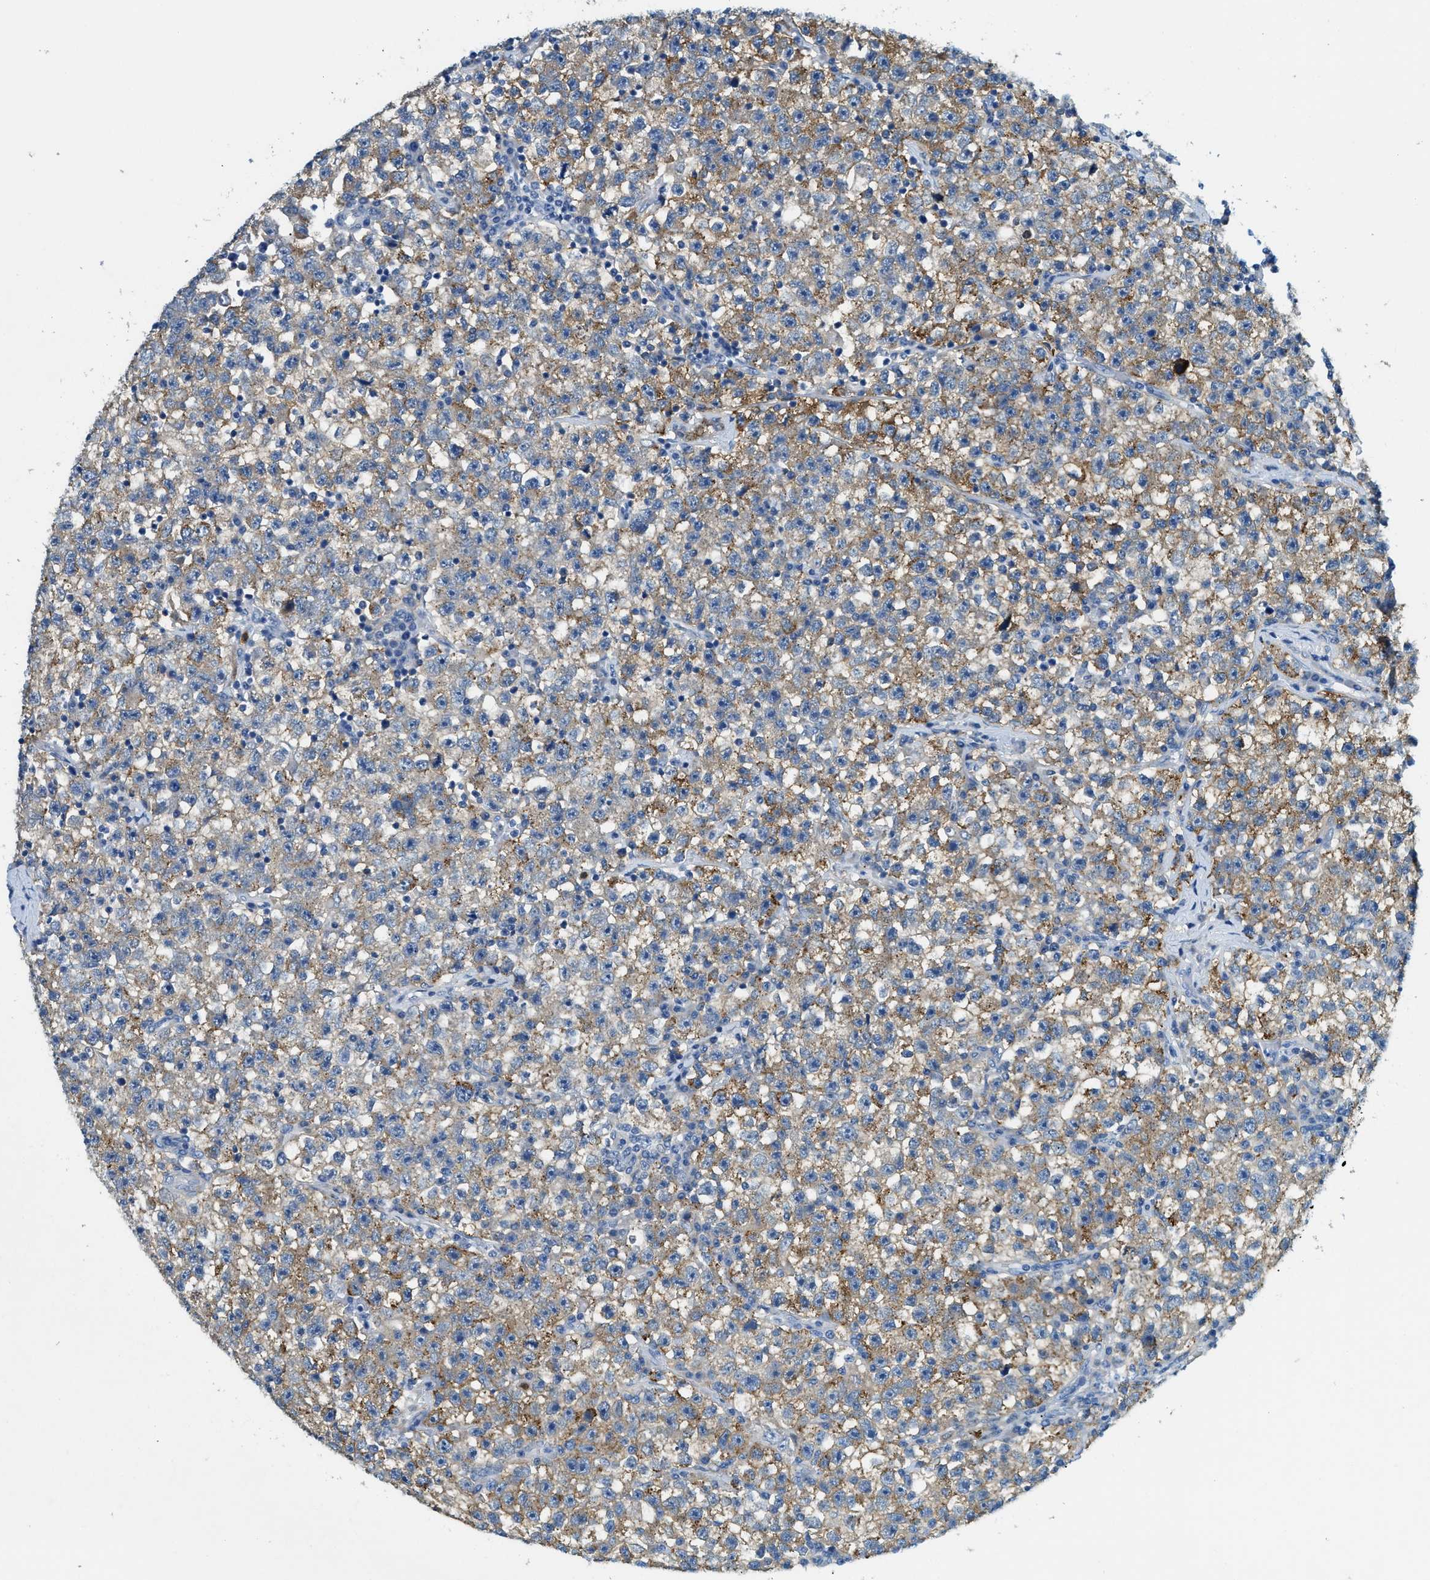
{"staining": {"intensity": "moderate", "quantity": ">75%", "location": "cytoplasmic/membranous"}, "tissue": "testis cancer", "cell_type": "Tumor cells", "image_type": "cancer", "snomed": [{"axis": "morphology", "description": "Seminoma, NOS"}, {"axis": "topography", "description": "Testis"}], "caption": "Testis cancer stained for a protein (brown) exhibits moderate cytoplasmic/membranous positive positivity in about >75% of tumor cells.", "gene": "ZDHHC13", "patient": {"sex": "male", "age": 22}}